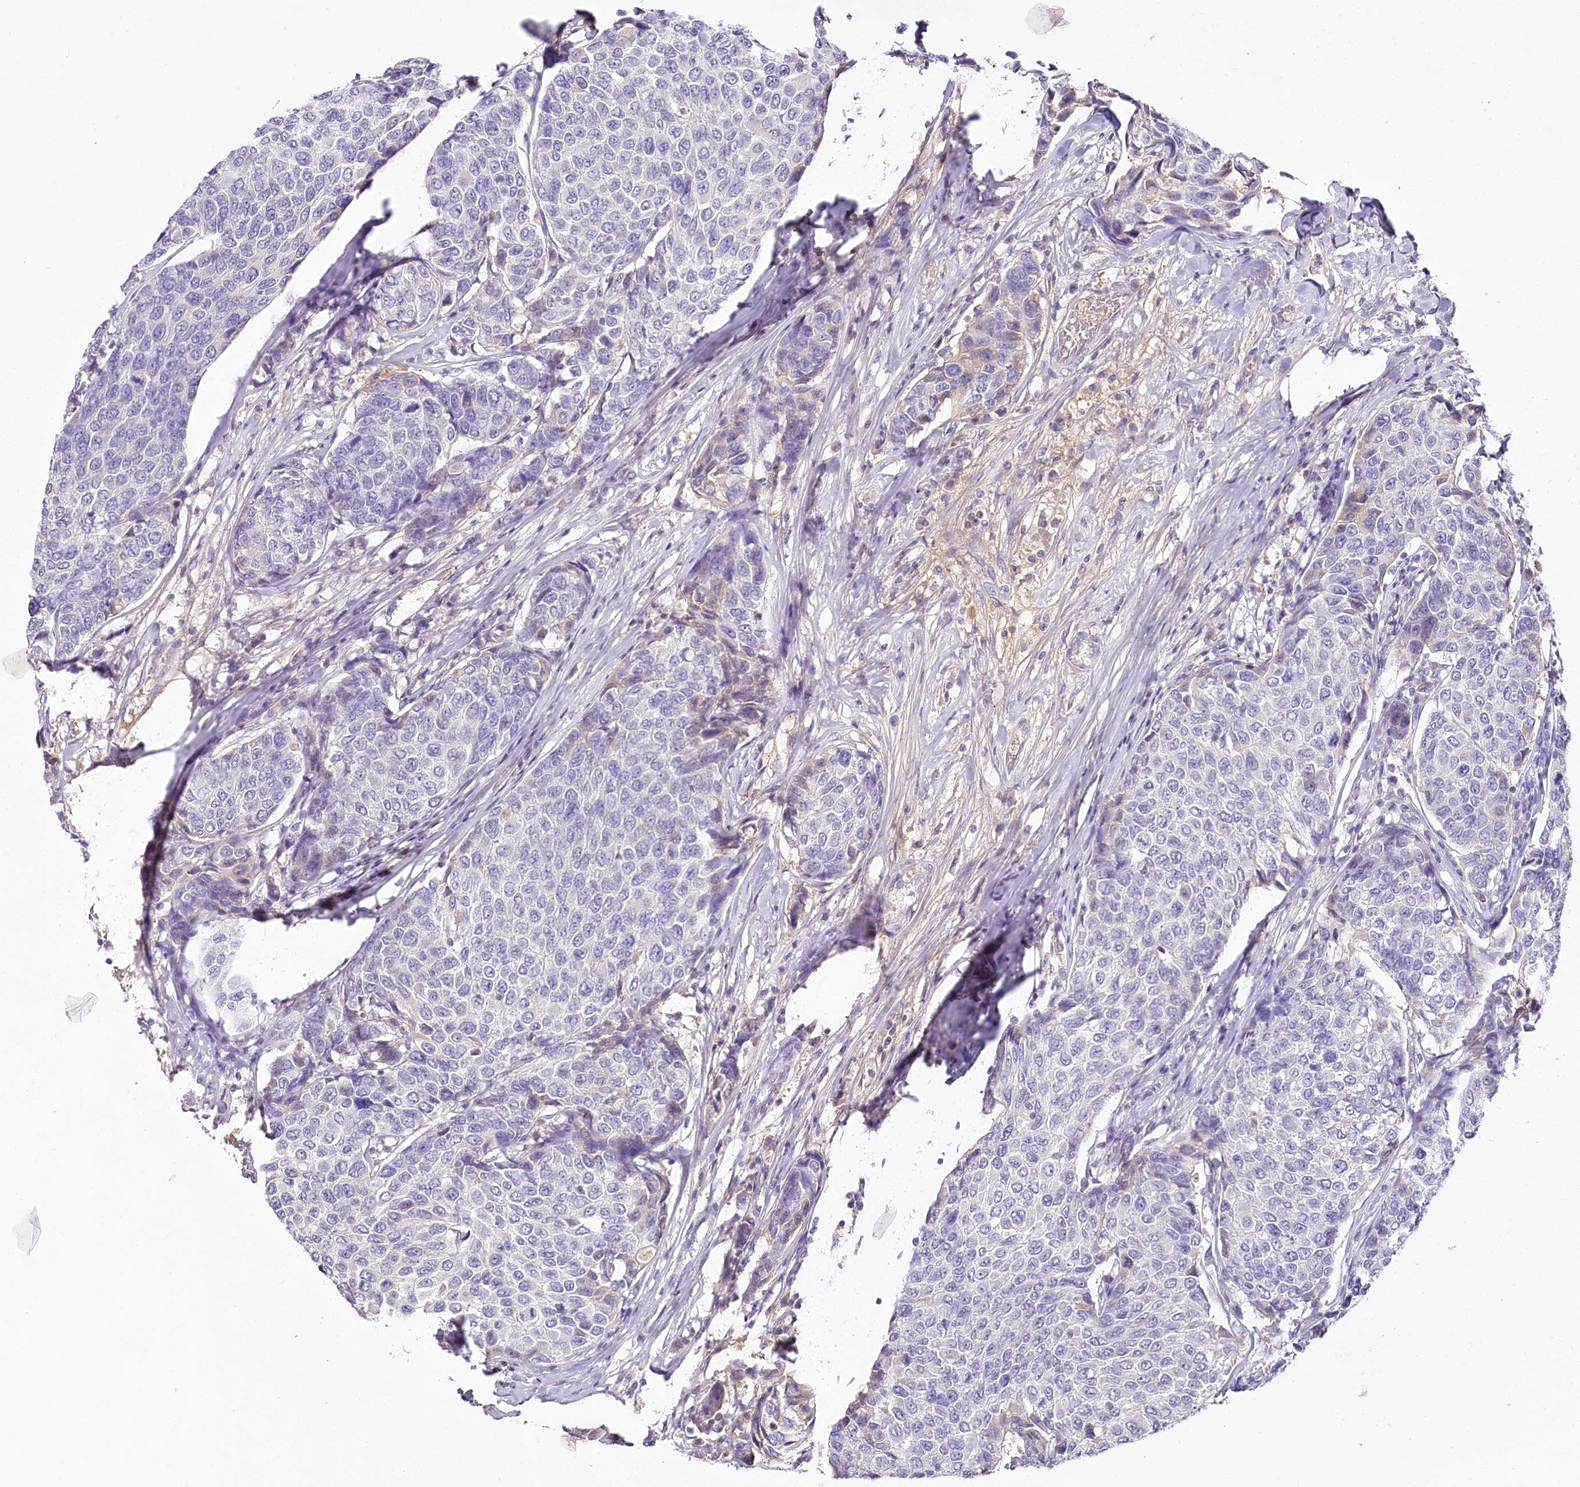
{"staining": {"intensity": "negative", "quantity": "none", "location": "none"}, "tissue": "breast cancer", "cell_type": "Tumor cells", "image_type": "cancer", "snomed": [{"axis": "morphology", "description": "Duct carcinoma"}, {"axis": "topography", "description": "Breast"}], "caption": "Protein analysis of breast intraductal carcinoma demonstrates no significant positivity in tumor cells.", "gene": "HPD", "patient": {"sex": "female", "age": 55}}